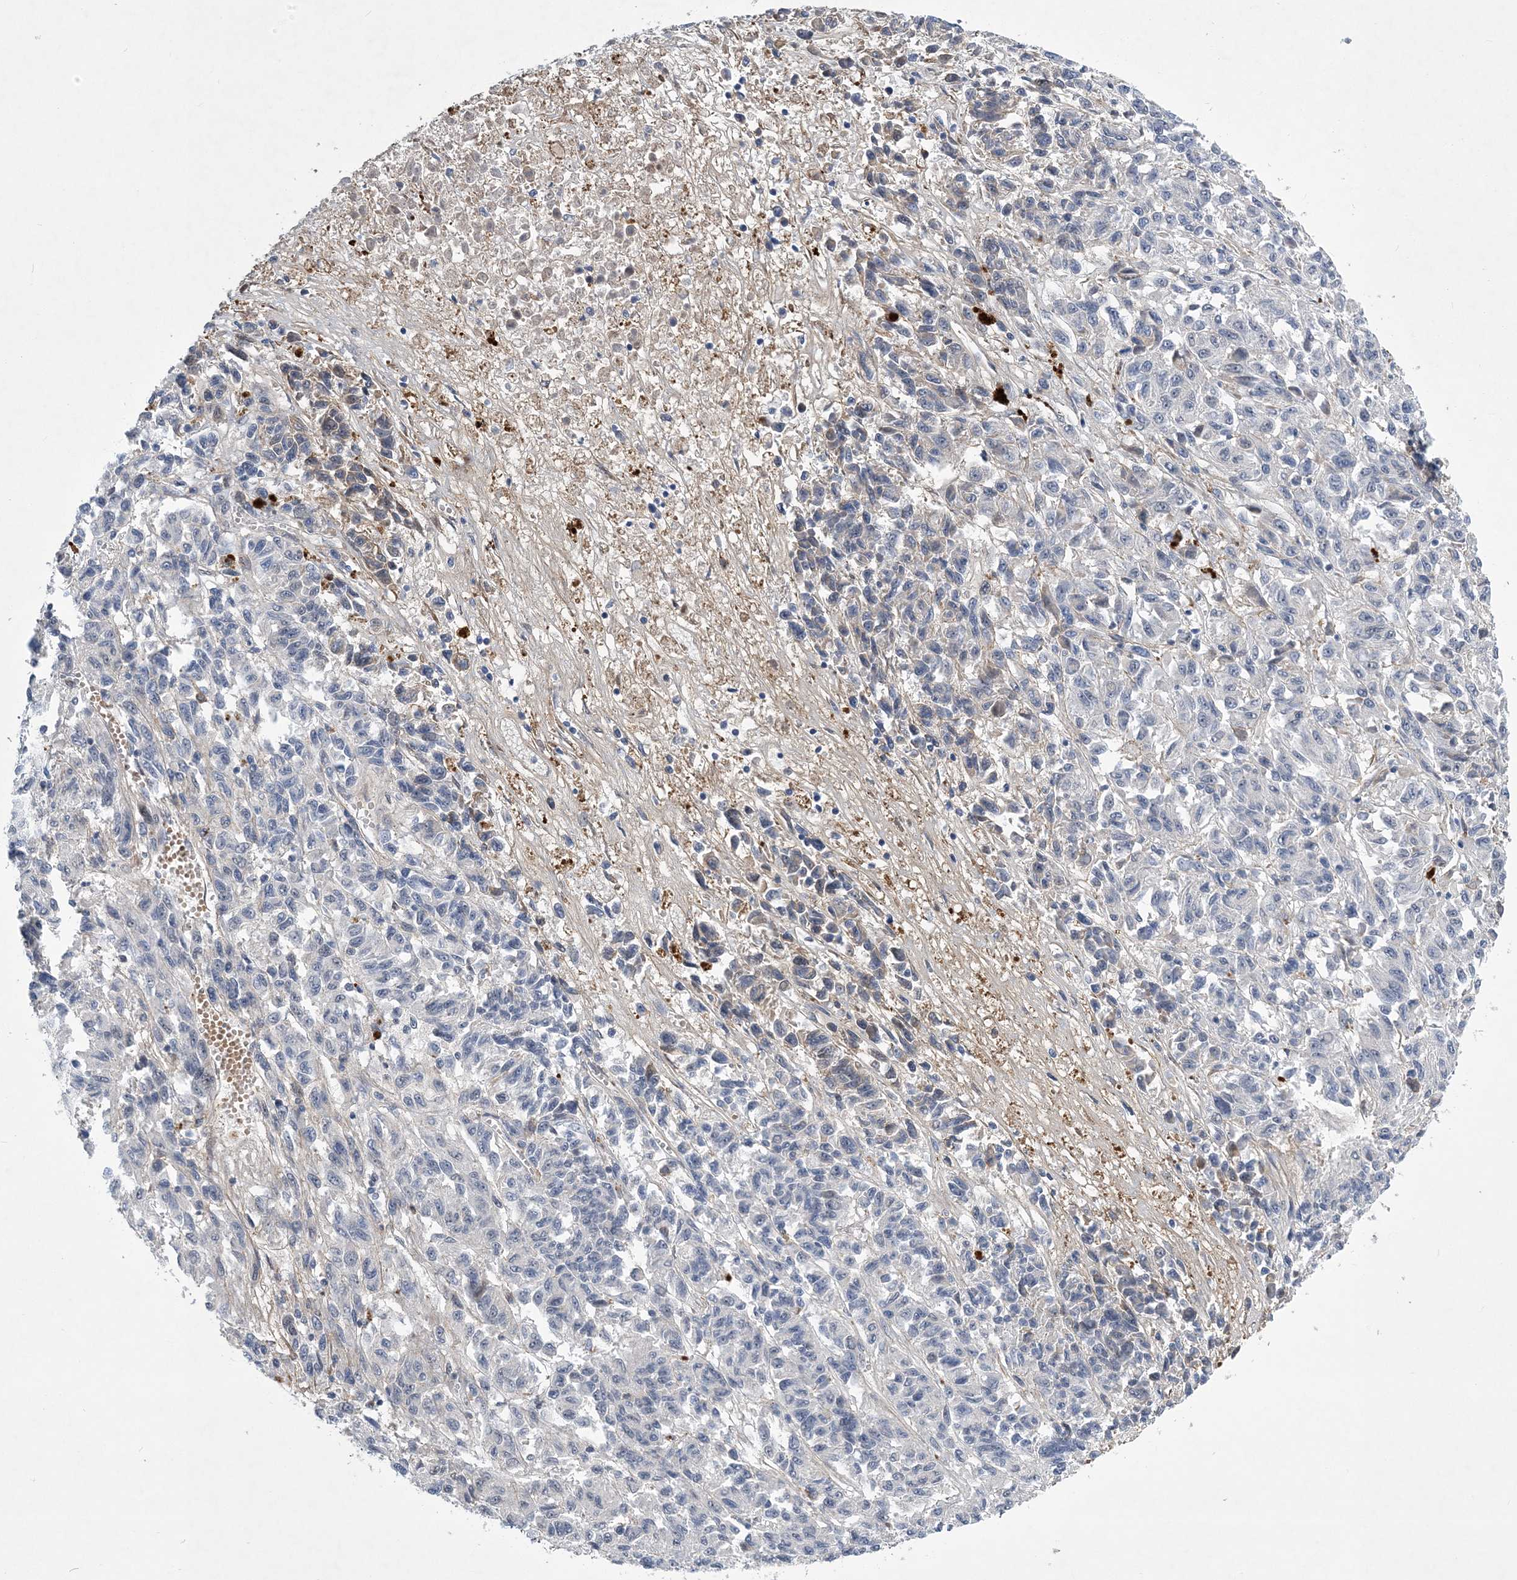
{"staining": {"intensity": "negative", "quantity": "none", "location": "none"}, "tissue": "melanoma", "cell_type": "Tumor cells", "image_type": "cancer", "snomed": [{"axis": "morphology", "description": "Malignant melanoma, Metastatic site"}, {"axis": "topography", "description": "Lung"}], "caption": "Immunohistochemical staining of malignant melanoma (metastatic site) shows no significant expression in tumor cells.", "gene": "FAM217A", "patient": {"sex": "male", "age": 64}}